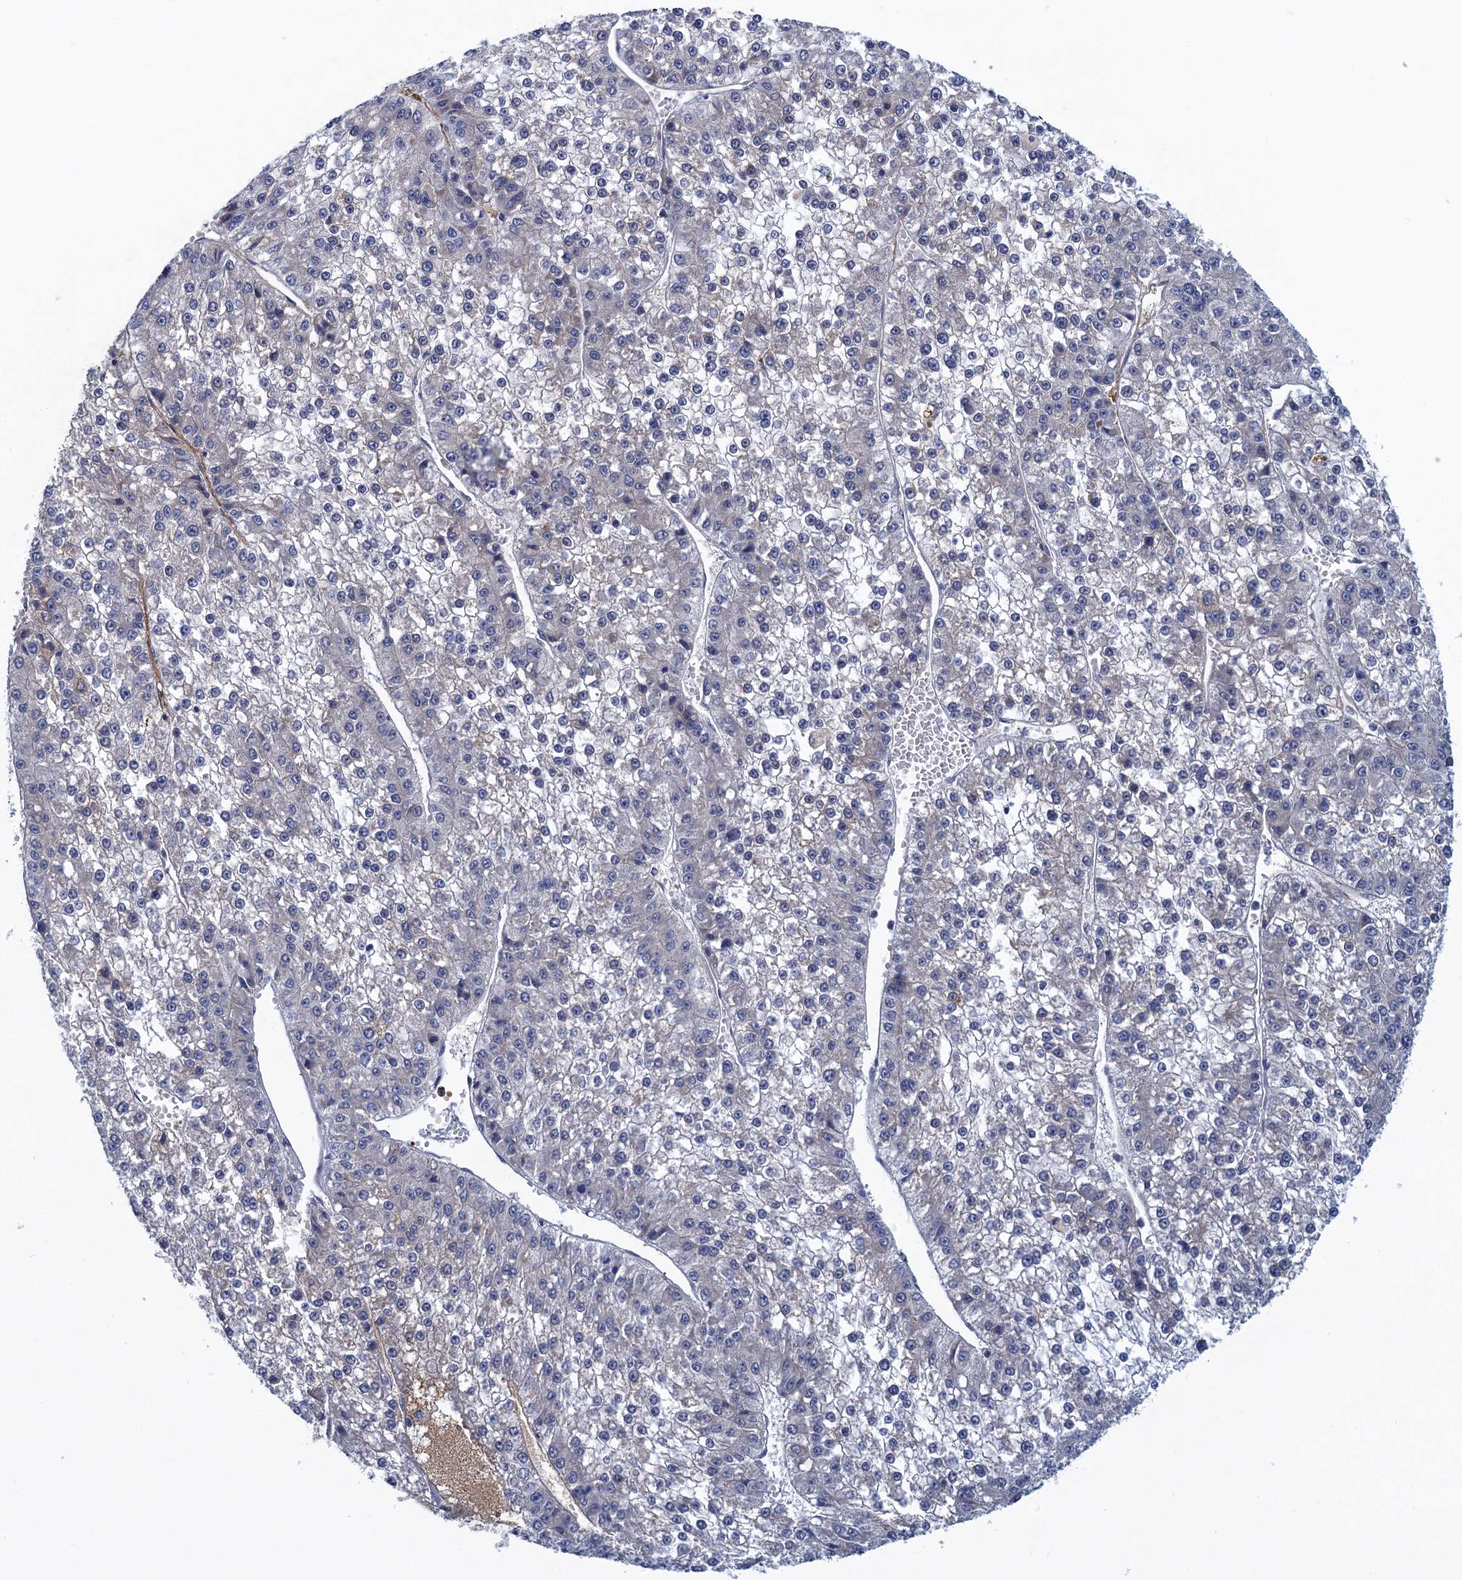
{"staining": {"intensity": "negative", "quantity": "none", "location": "none"}, "tissue": "liver cancer", "cell_type": "Tumor cells", "image_type": "cancer", "snomed": [{"axis": "morphology", "description": "Carcinoma, Hepatocellular, NOS"}, {"axis": "topography", "description": "Liver"}], "caption": "Immunohistochemistry (IHC) photomicrograph of liver cancer (hepatocellular carcinoma) stained for a protein (brown), which exhibits no expression in tumor cells.", "gene": "SCEL", "patient": {"sex": "female", "age": 73}}